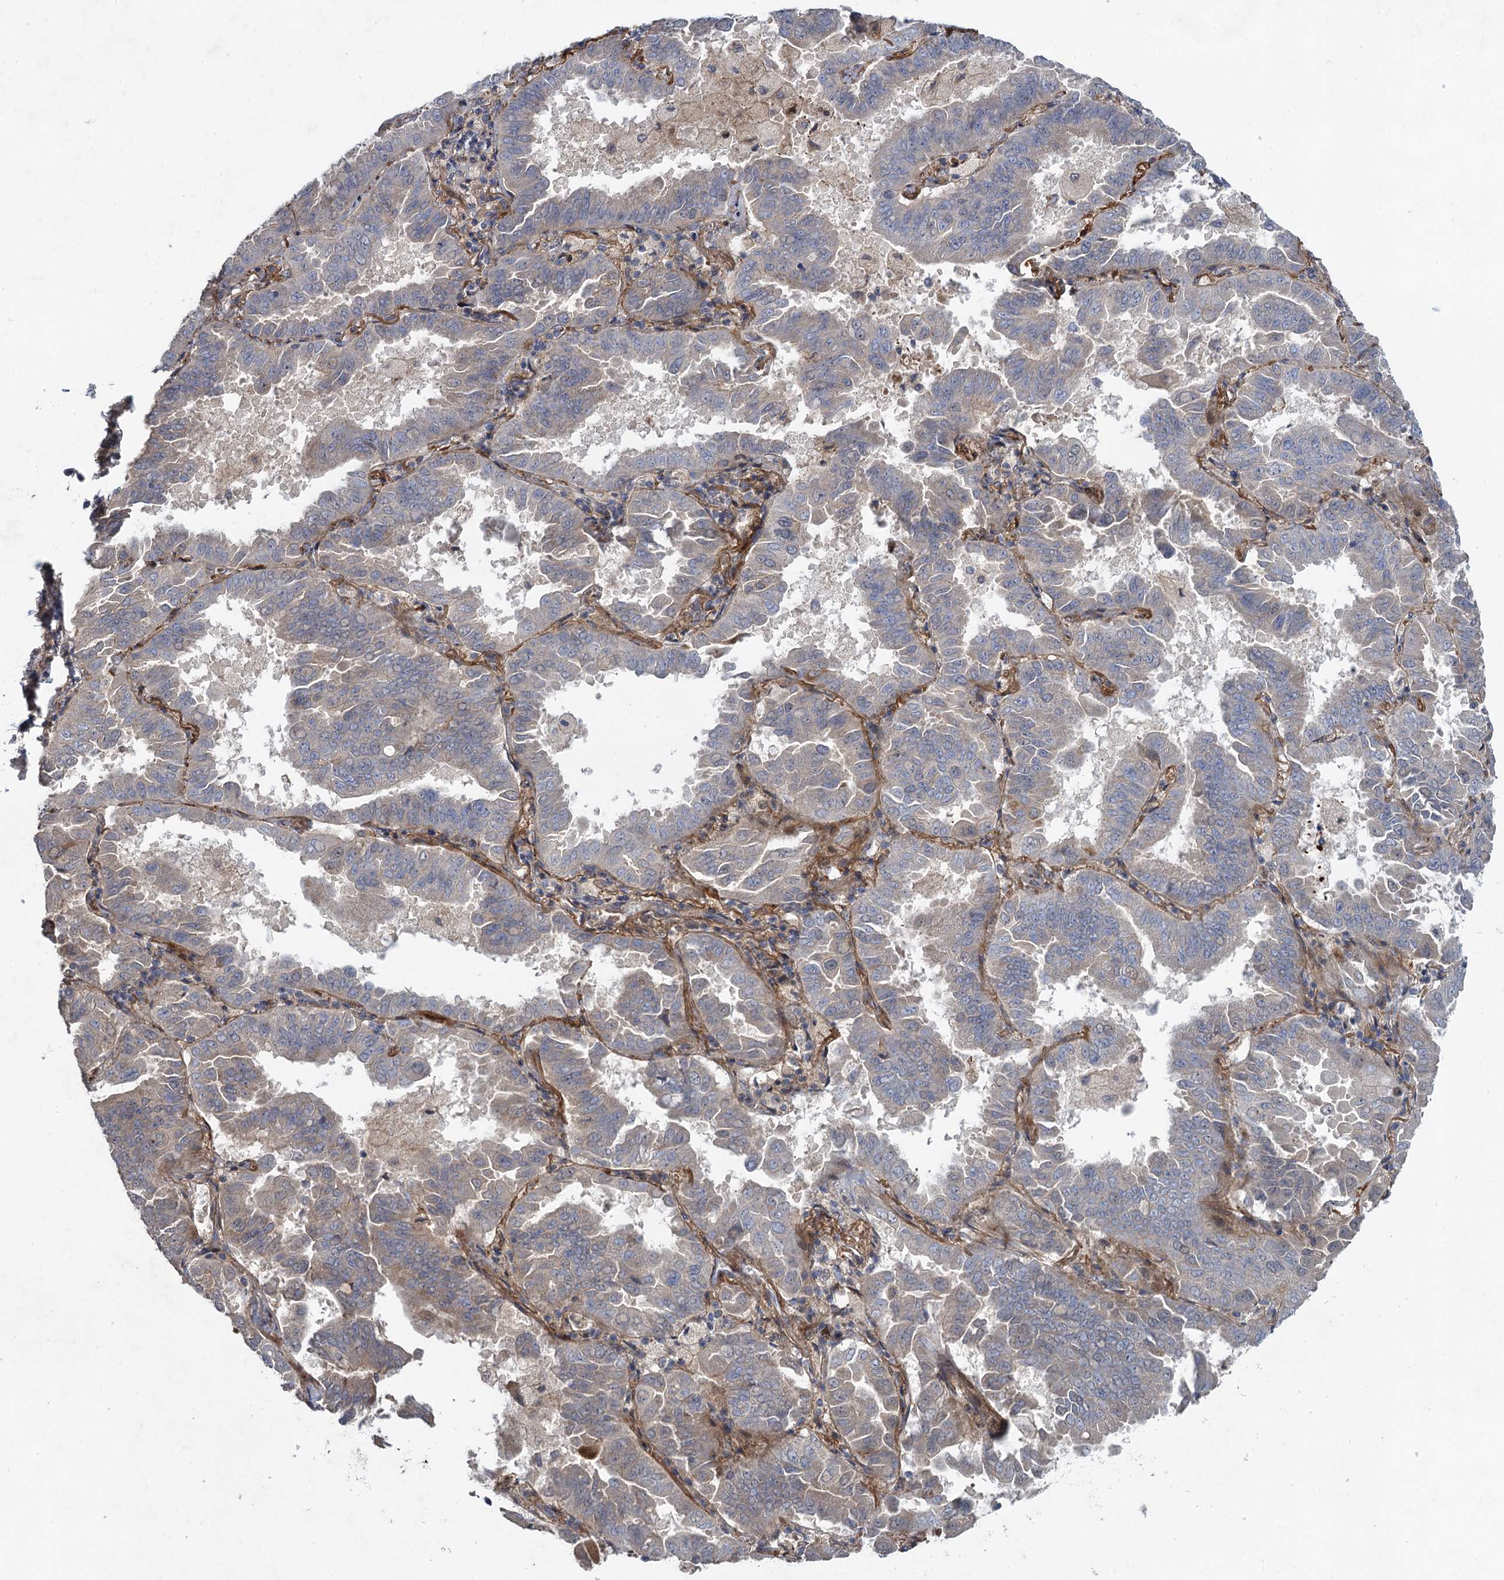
{"staining": {"intensity": "weak", "quantity": "<25%", "location": "cytoplasmic/membranous"}, "tissue": "lung cancer", "cell_type": "Tumor cells", "image_type": "cancer", "snomed": [{"axis": "morphology", "description": "Adenocarcinoma, NOS"}, {"axis": "topography", "description": "Lung"}], "caption": "Immunohistochemistry micrograph of neoplastic tissue: lung adenocarcinoma stained with DAB shows no significant protein staining in tumor cells.", "gene": "NUDT22", "patient": {"sex": "male", "age": 64}}